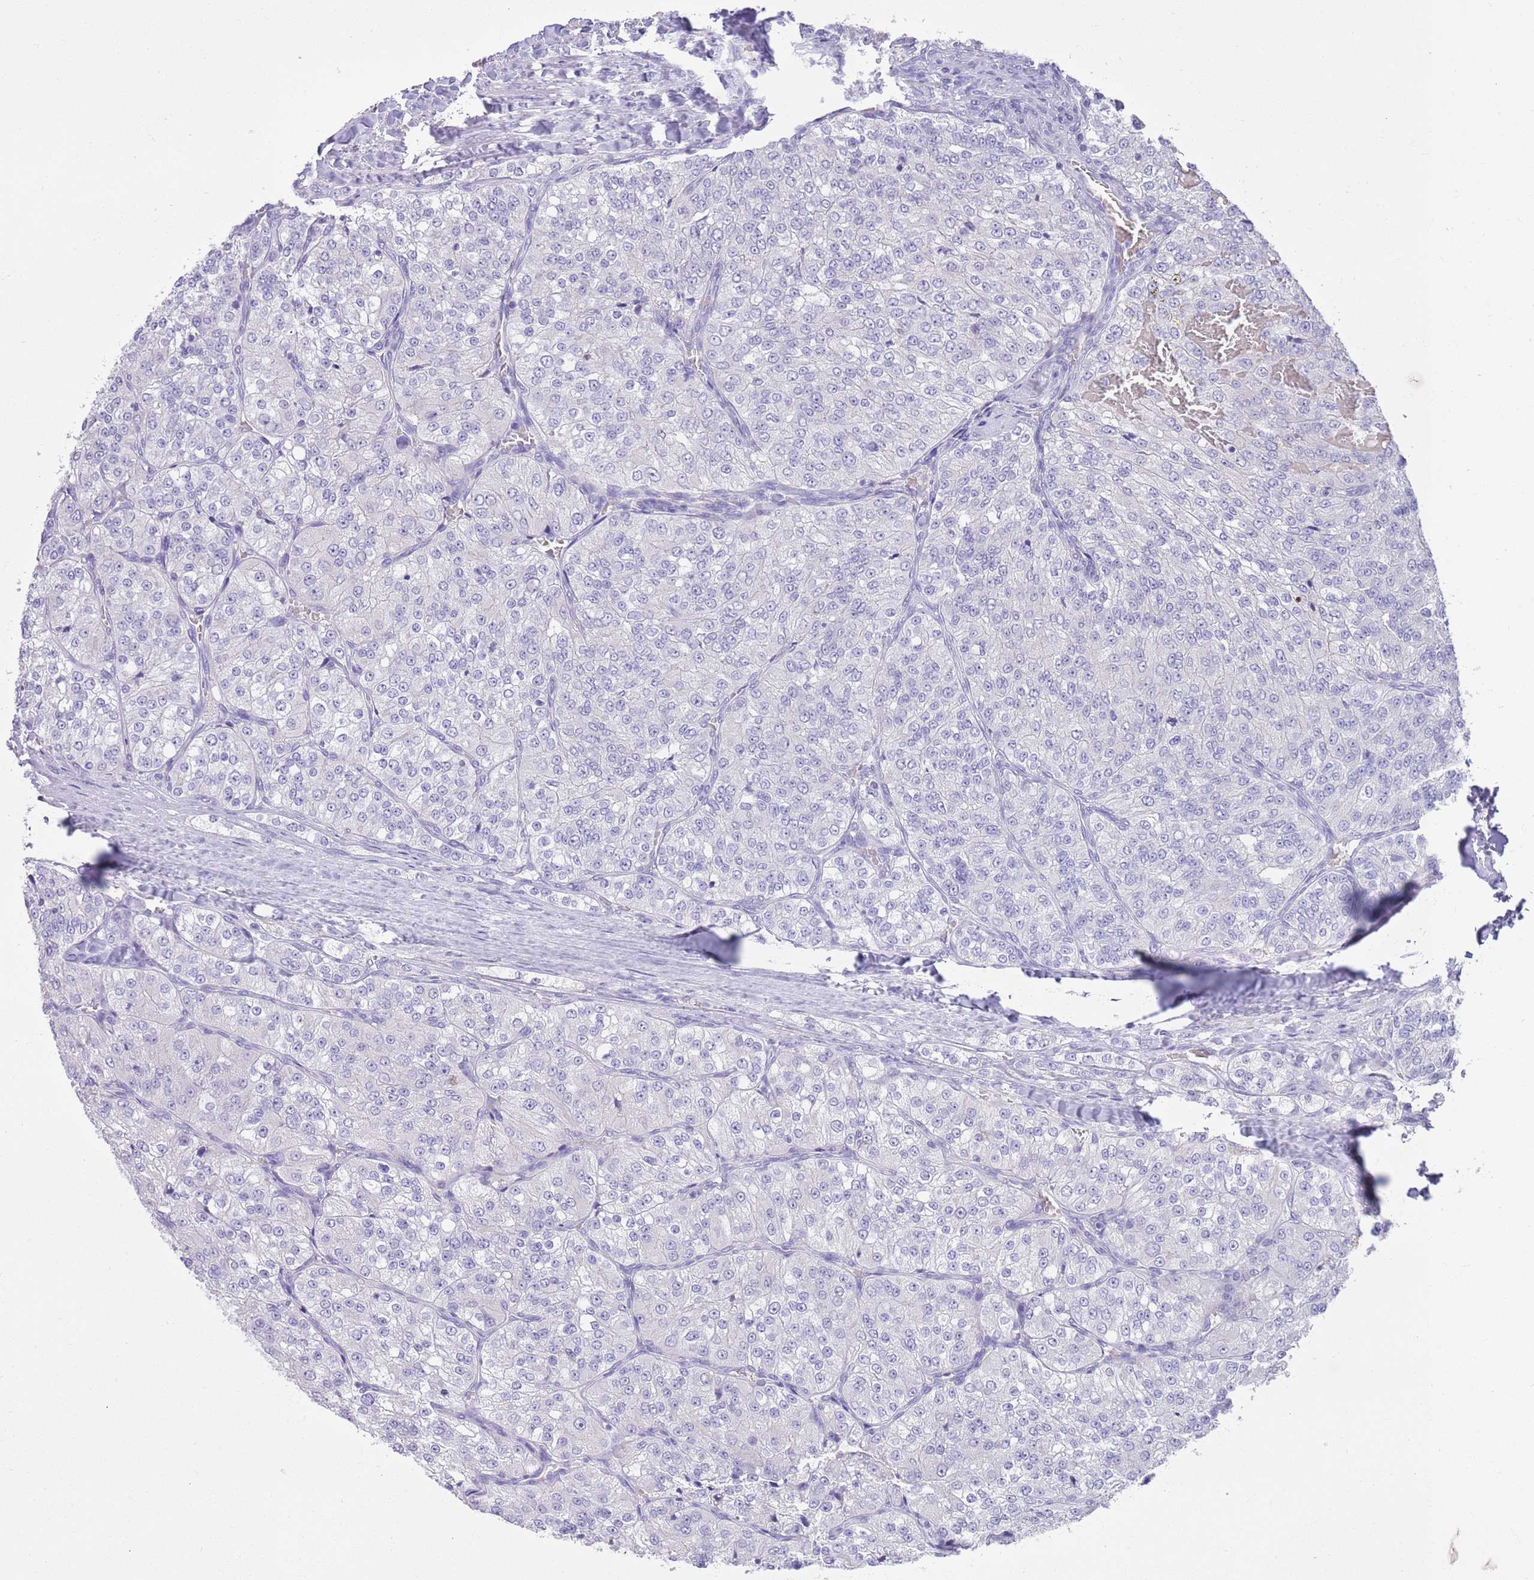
{"staining": {"intensity": "negative", "quantity": "none", "location": "none"}, "tissue": "renal cancer", "cell_type": "Tumor cells", "image_type": "cancer", "snomed": [{"axis": "morphology", "description": "Adenocarcinoma, NOS"}, {"axis": "topography", "description": "Kidney"}], "caption": "Immunohistochemical staining of renal cancer (adenocarcinoma) reveals no significant staining in tumor cells.", "gene": "SFTPA1", "patient": {"sex": "female", "age": 63}}